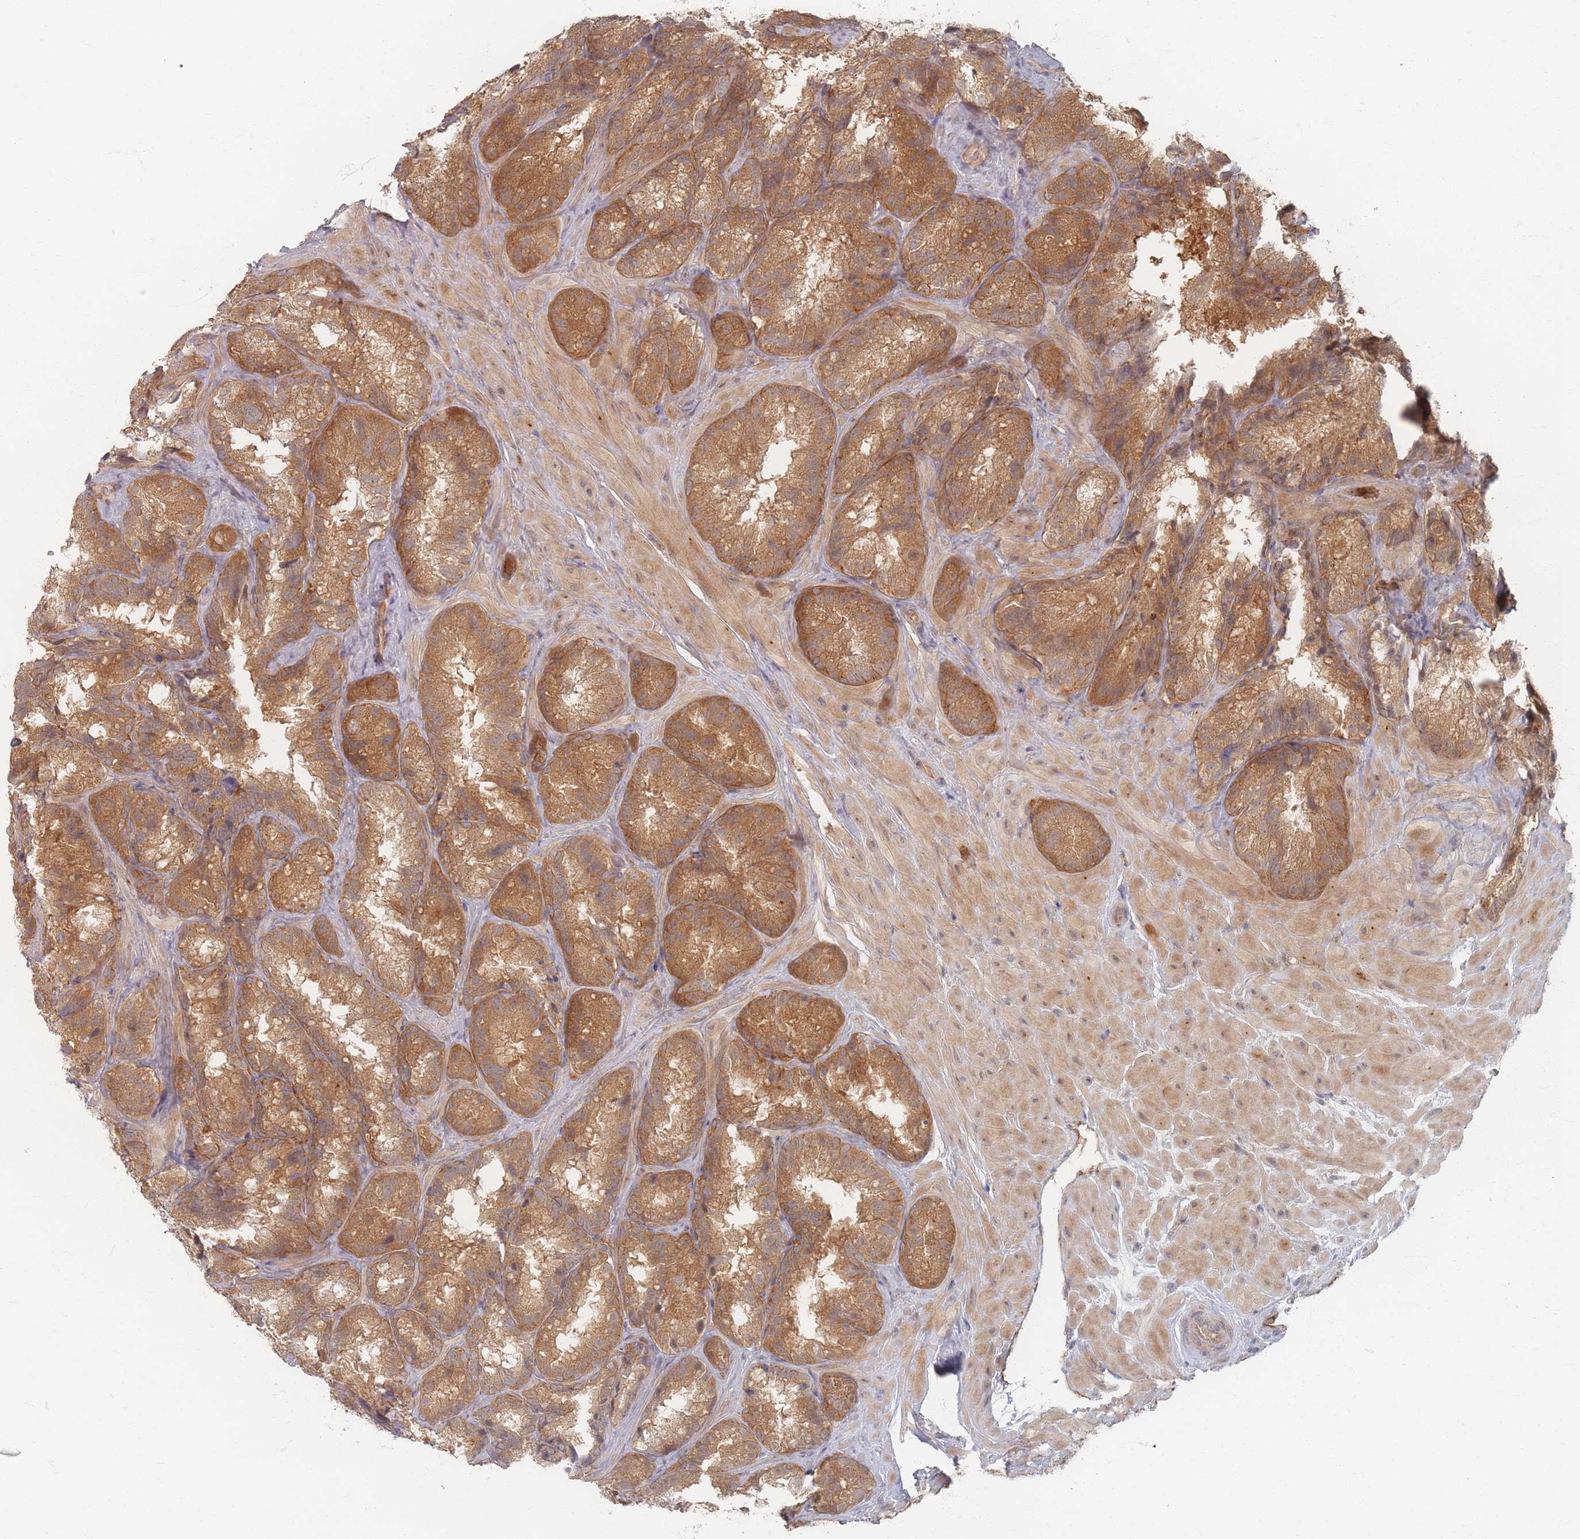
{"staining": {"intensity": "moderate", "quantity": ">75%", "location": "cytoplasmic/membranous"}, "tissue": "seminal vesicle", "cell_type": "Glandular cells", "image_type": "normal", "snomed": [{"axis": "morphology", "description": "Normal tissue, NOS"}, {"axis": "topography", "description": "Seminal veicle"}], "caption": "Protein expression analysis of benign seminal vesicle displays moderate cytoplasmic/membranous staining in about >75% of glandular cells.", "gene": "PSMD9", "patient": {"sex": "male", "age": 58}}